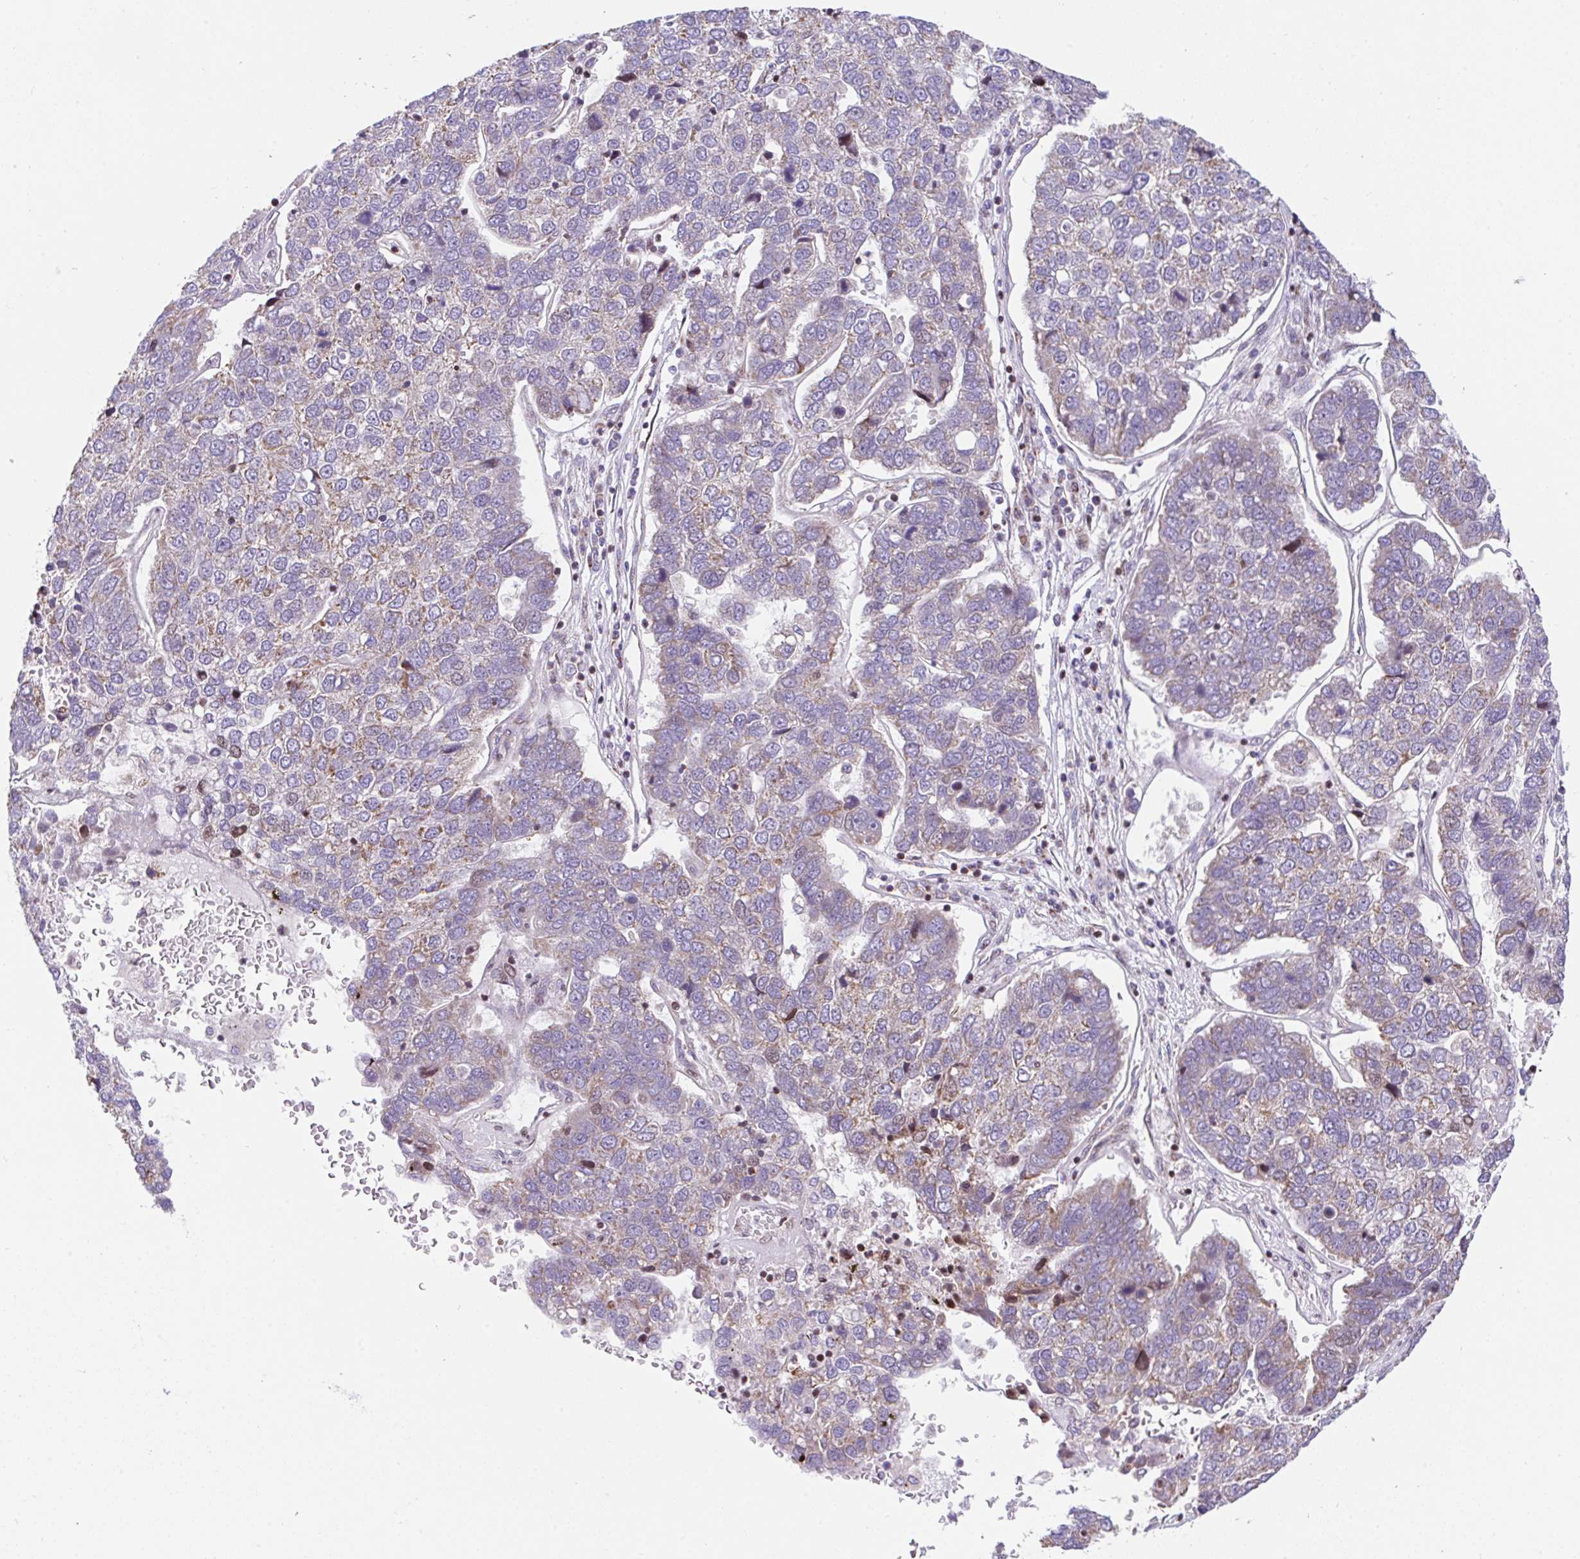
{"staining": {"intensity": "weak", "quantity": "25%-75%", "location": "cytoplasmic/membranous"}, "tissue": "pancreatic cancer", "cell_type": "Tumor cells", "image_type": "cancer", "snomed": [{"axis": "morphology", "description": "Adenocarcinoma, NOS"}, {"axis": "topography", "description": "Pancreas"}], "caption": "Pancreatic cancer stained with a brown dye demonstrates weak cytoplasmic/membranous positive positivity in approximately 25%-75% of tumor cells.", "gene": "FIGNL1", "patient": {"sex": "female", "age": 61}}